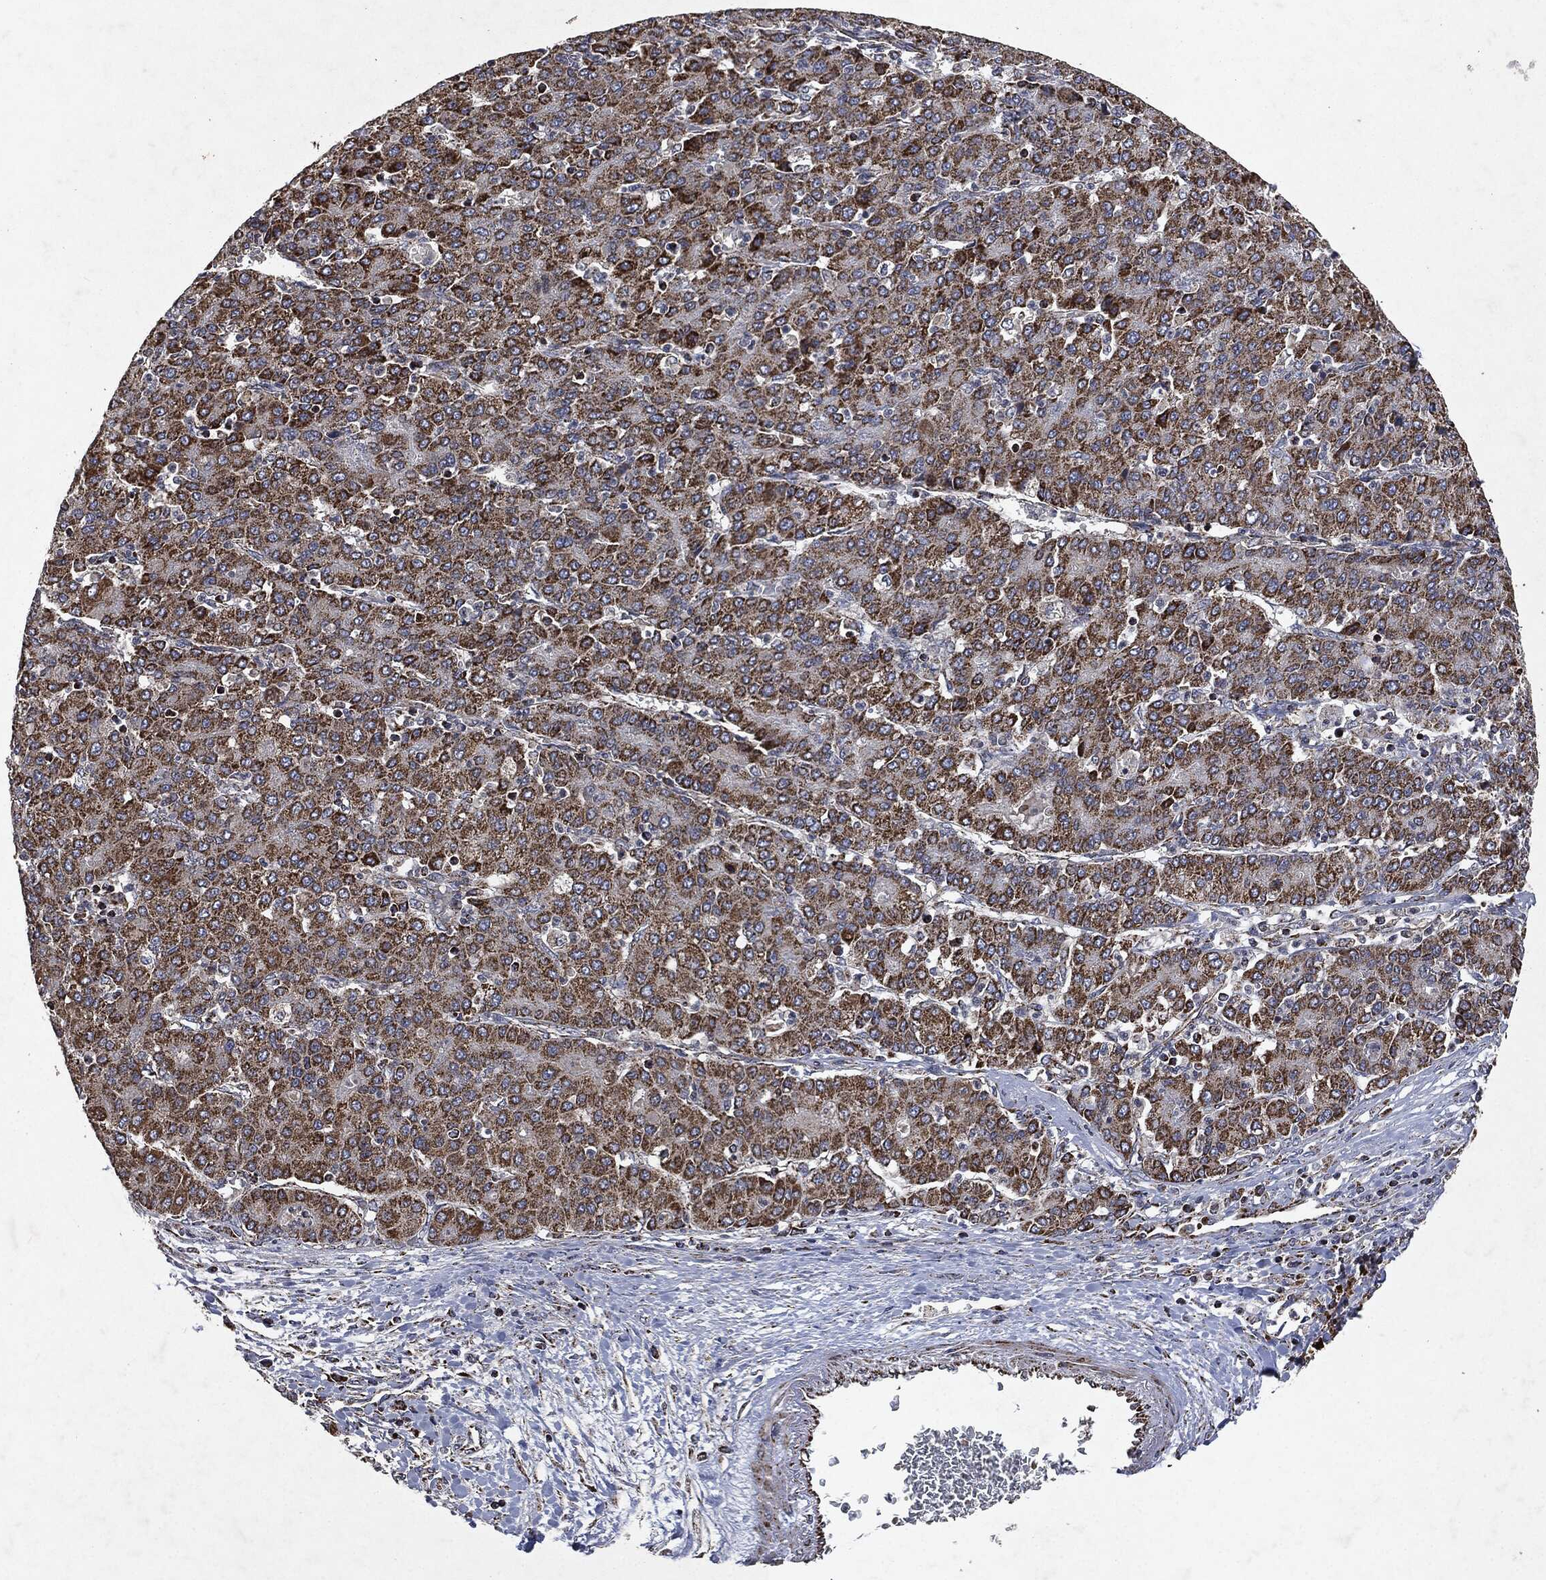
{"staining": {"intensity": "moderate", "quantity": ">75%", "location": "cytoplasmic/membranous"}, "tissue": "liver cancer", "cell_type": "Tumor cells", "image_type": "cancer", "snomed": [{"axis": "morphology", "description": "Carcinoma, Hepatocellular, NOS"}, {"axis": "topography", "description": "Liver"}], "caption": "DAB immunohistochemical staining of human liver cancer (hepatocellular carcinoma) shows moderate cytoplasmic/membranous protein expression in about >75% of tumor cells.", "gene": "RYK", "patient": {"sex": "male", "age": 65}}